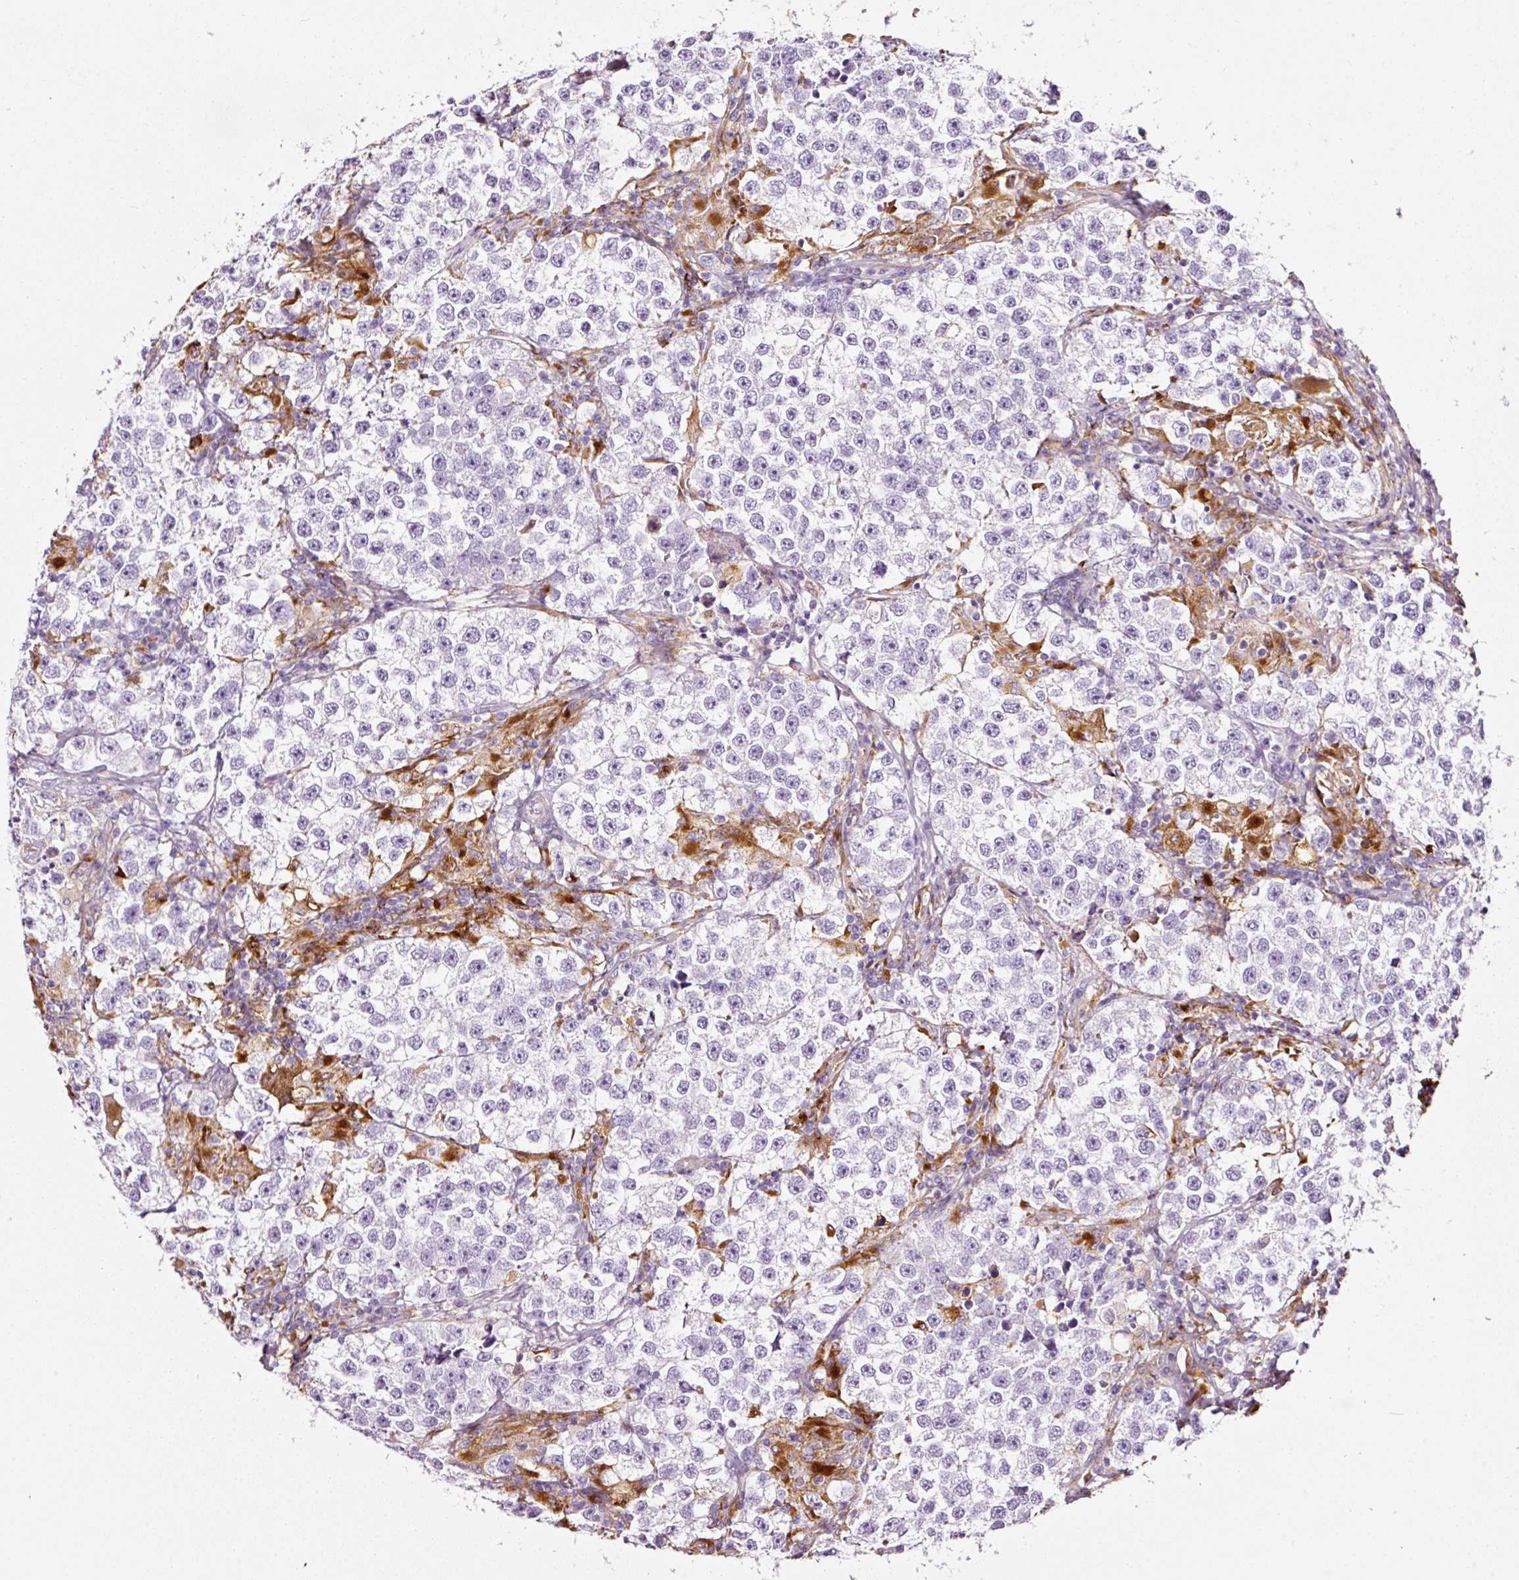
{"staining": {"intensity": "negative", "quantity": "none", "location": "none"}, "tissue": "testis cancer", "cell_type": "Tumor cells", "image_type": "cancer", "snomed": [{"axis": "morphology", "description": "Seminoma, NOS"}, {"axis": "topography", "description": "Testis"}], "caption": "Immunohistochemical staining of seminoma (testis) demonstrates no significant positivity in tumor cells. The staining is performed using DAB brown chromogen with nuclei counter-stained in using hematoxylin.", "gene": "CYB561A3", "patient": {"sex": "male", "age": 46}}